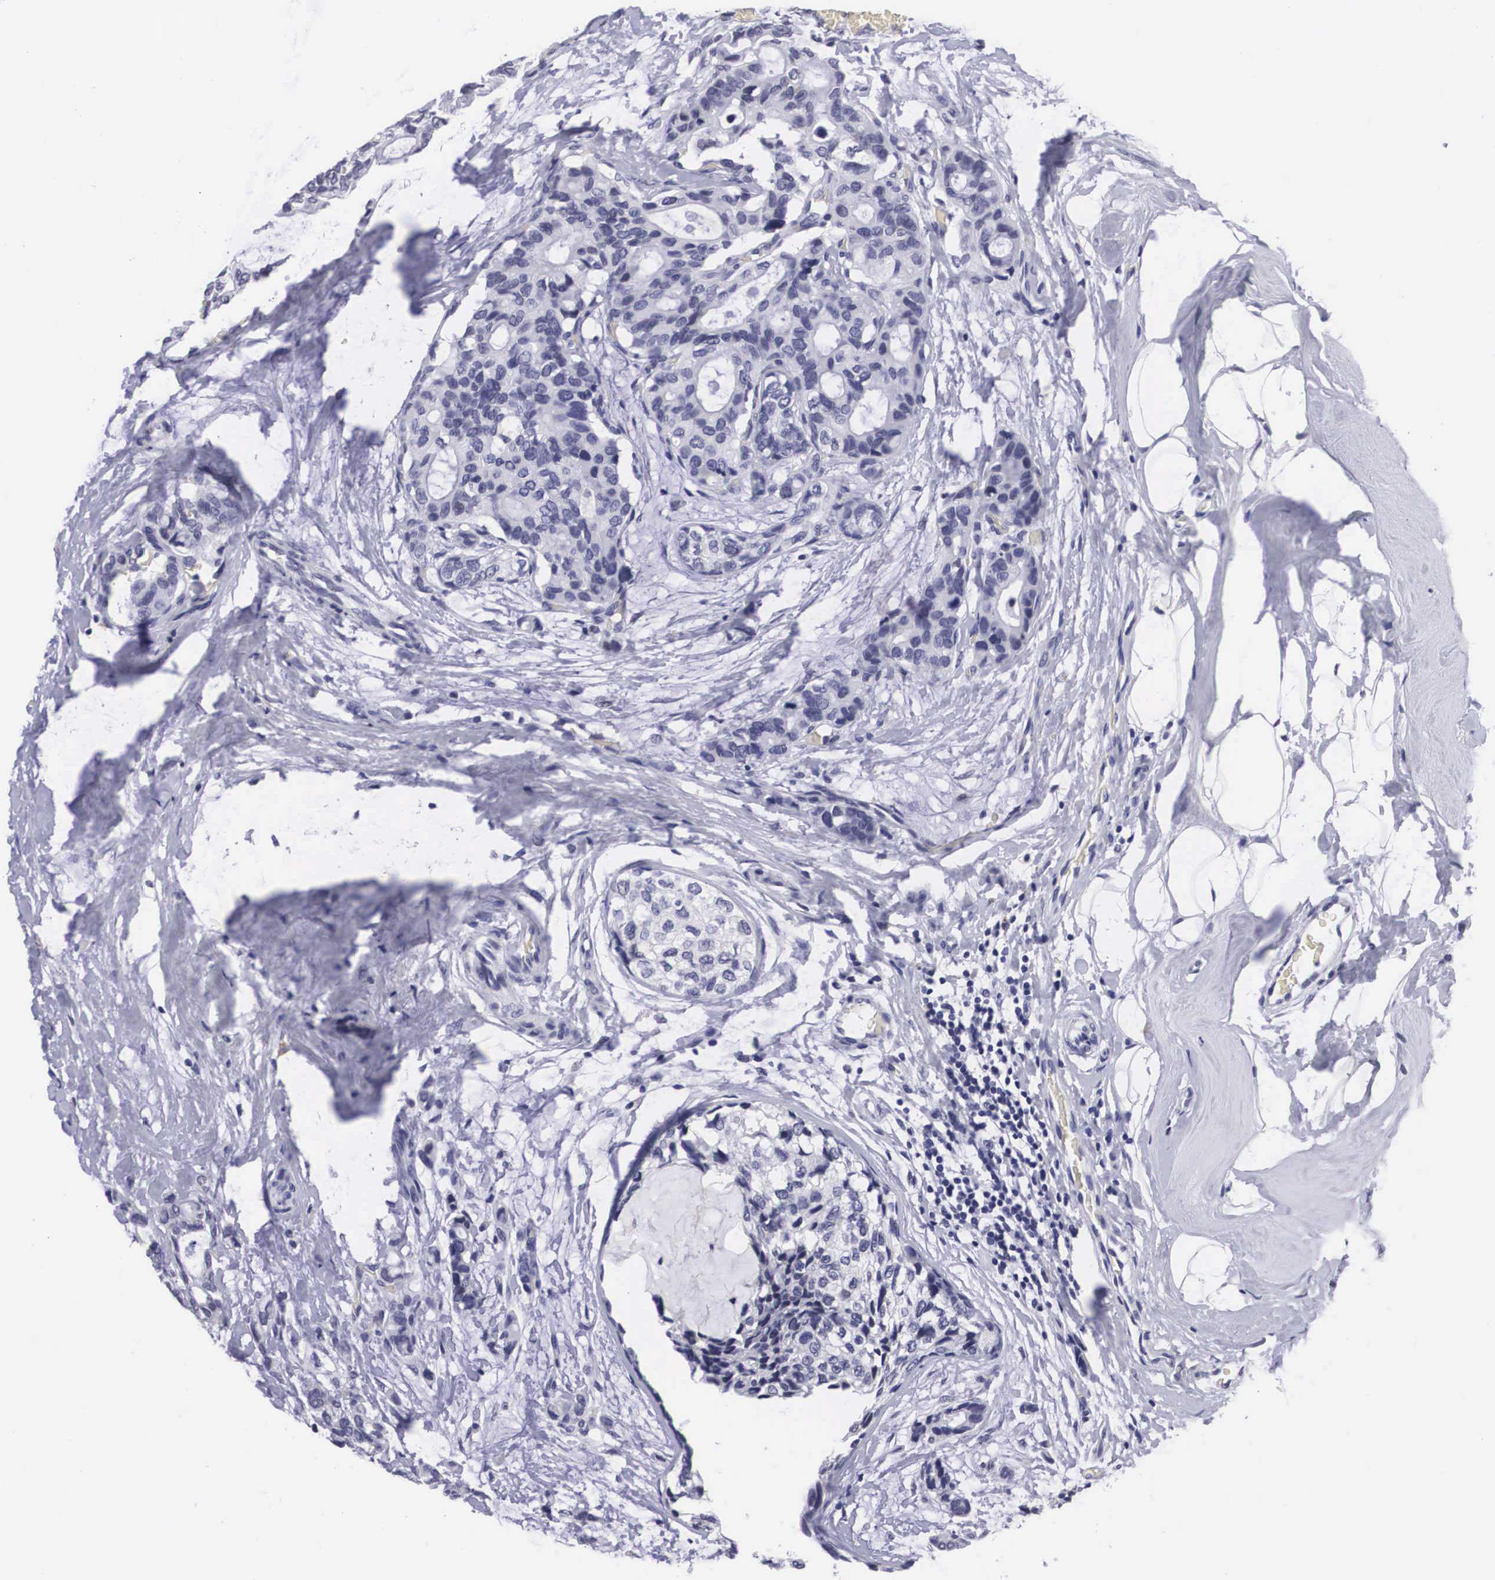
{"staining": {"intensity": "negative", "quantity": "none", "location": "none"}, "tissue": "breast cancer", "cell_type": "Tumor cells", "image_type": "cancer", "snomed": [{"axis": "morphology", "description": "Duct carcinoma"}, {"axis": "topography", "description": "Breast"}], "caption": "Protein analysis of intraductal carcinoma (breast) demonstrates no significant staining in tumor cells.", "gene": "C22orf31", "patient": {"sex": "female", "age": 69}}